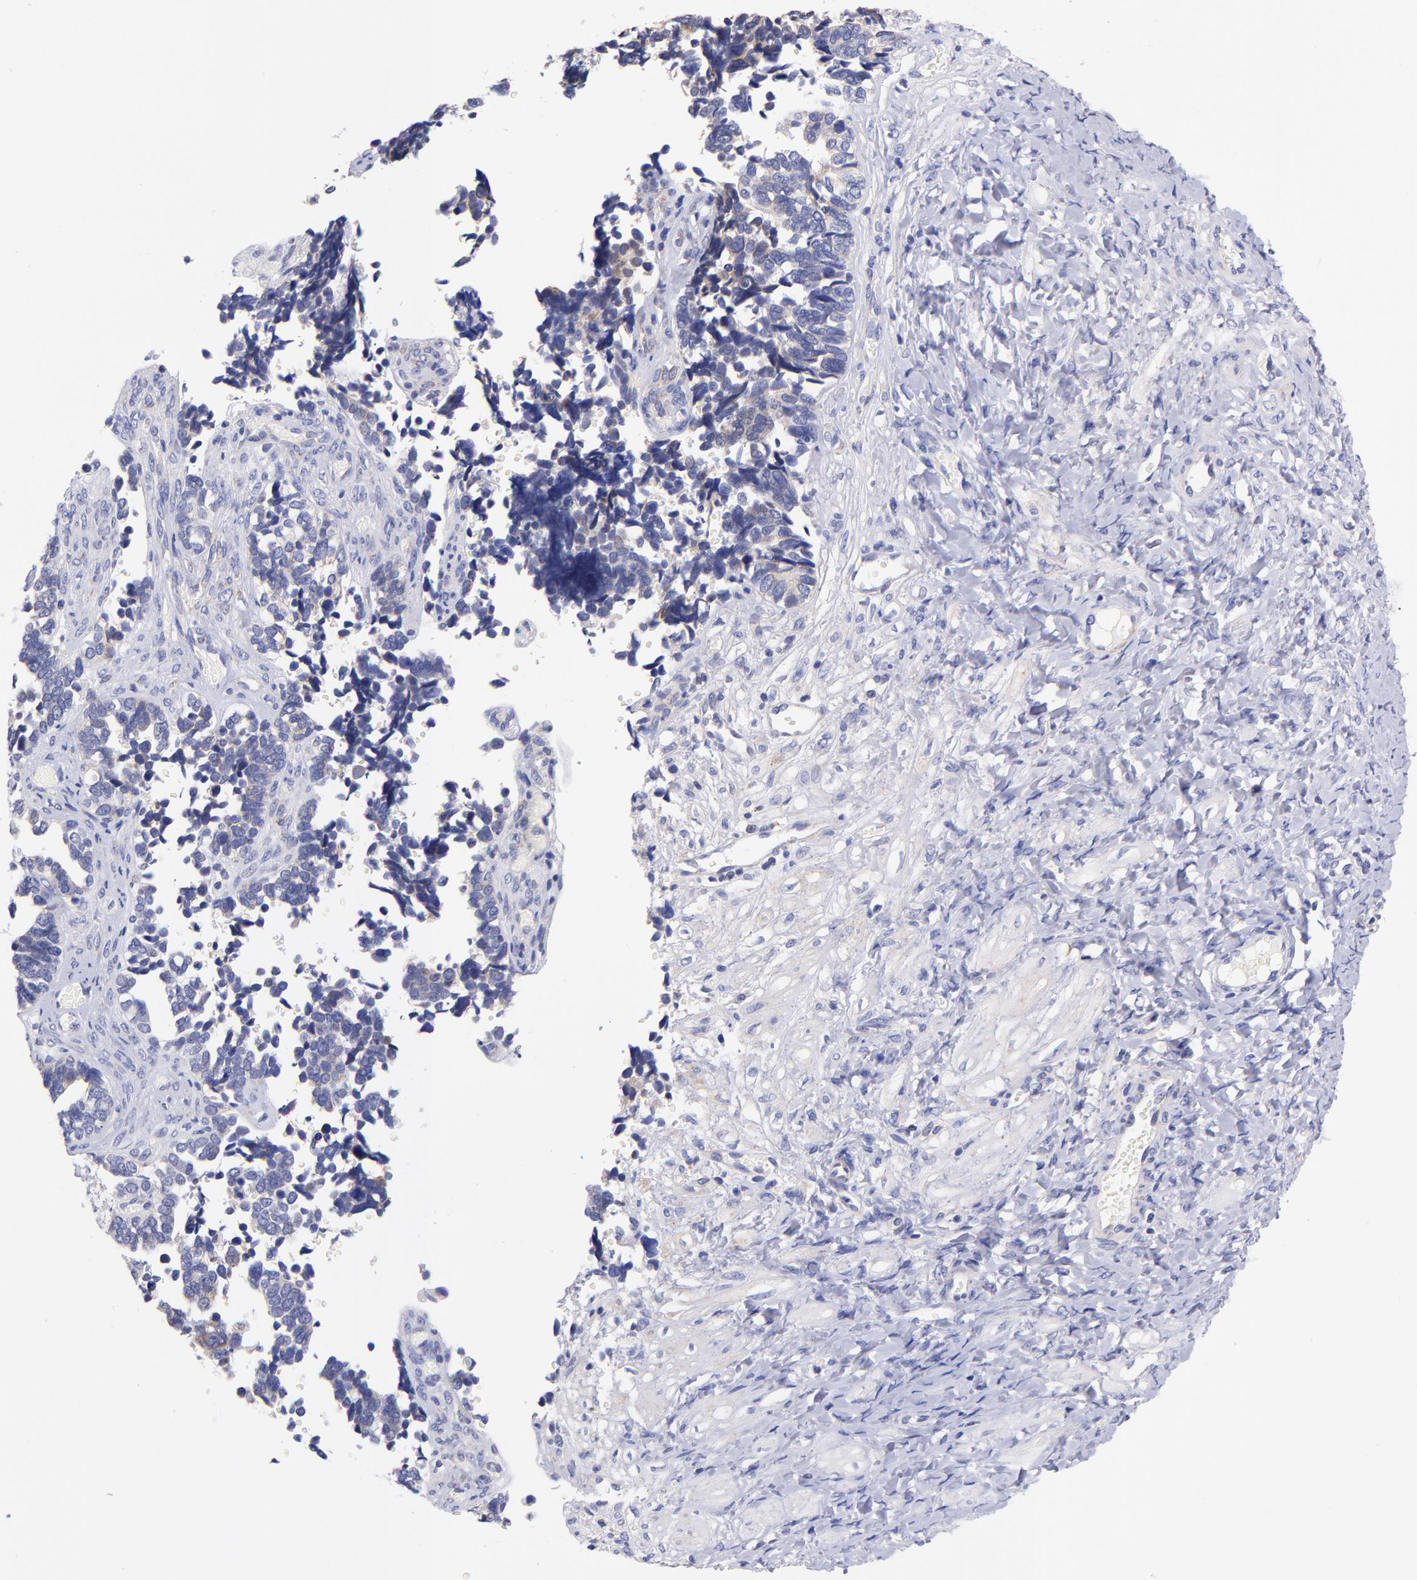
{"staining": {"intensity": "weak", "quantity": "25%-75%", "location": "cytoplasmic/membranous"}, "tissue": "ovarian cancer", "cell_type": "Tumor cells", "image_type": "cancer", "snomed": [{"axis": "morphology", "description": "Cystadenocarcinoma, serous, NOS"}, {"axis": "topography", "description": "Ovary"}], "caption": "Immunohistochemistry (IHC) micrograph of ovarian serous cystadenocarcinoma stained for a protein (brown), which displays low levels of weak cytoplasmic/membranous staining in about 25%-75% of tumor cells.", "gene": "NDUFB7", "patient": {"sex": "female", "age": 77}}